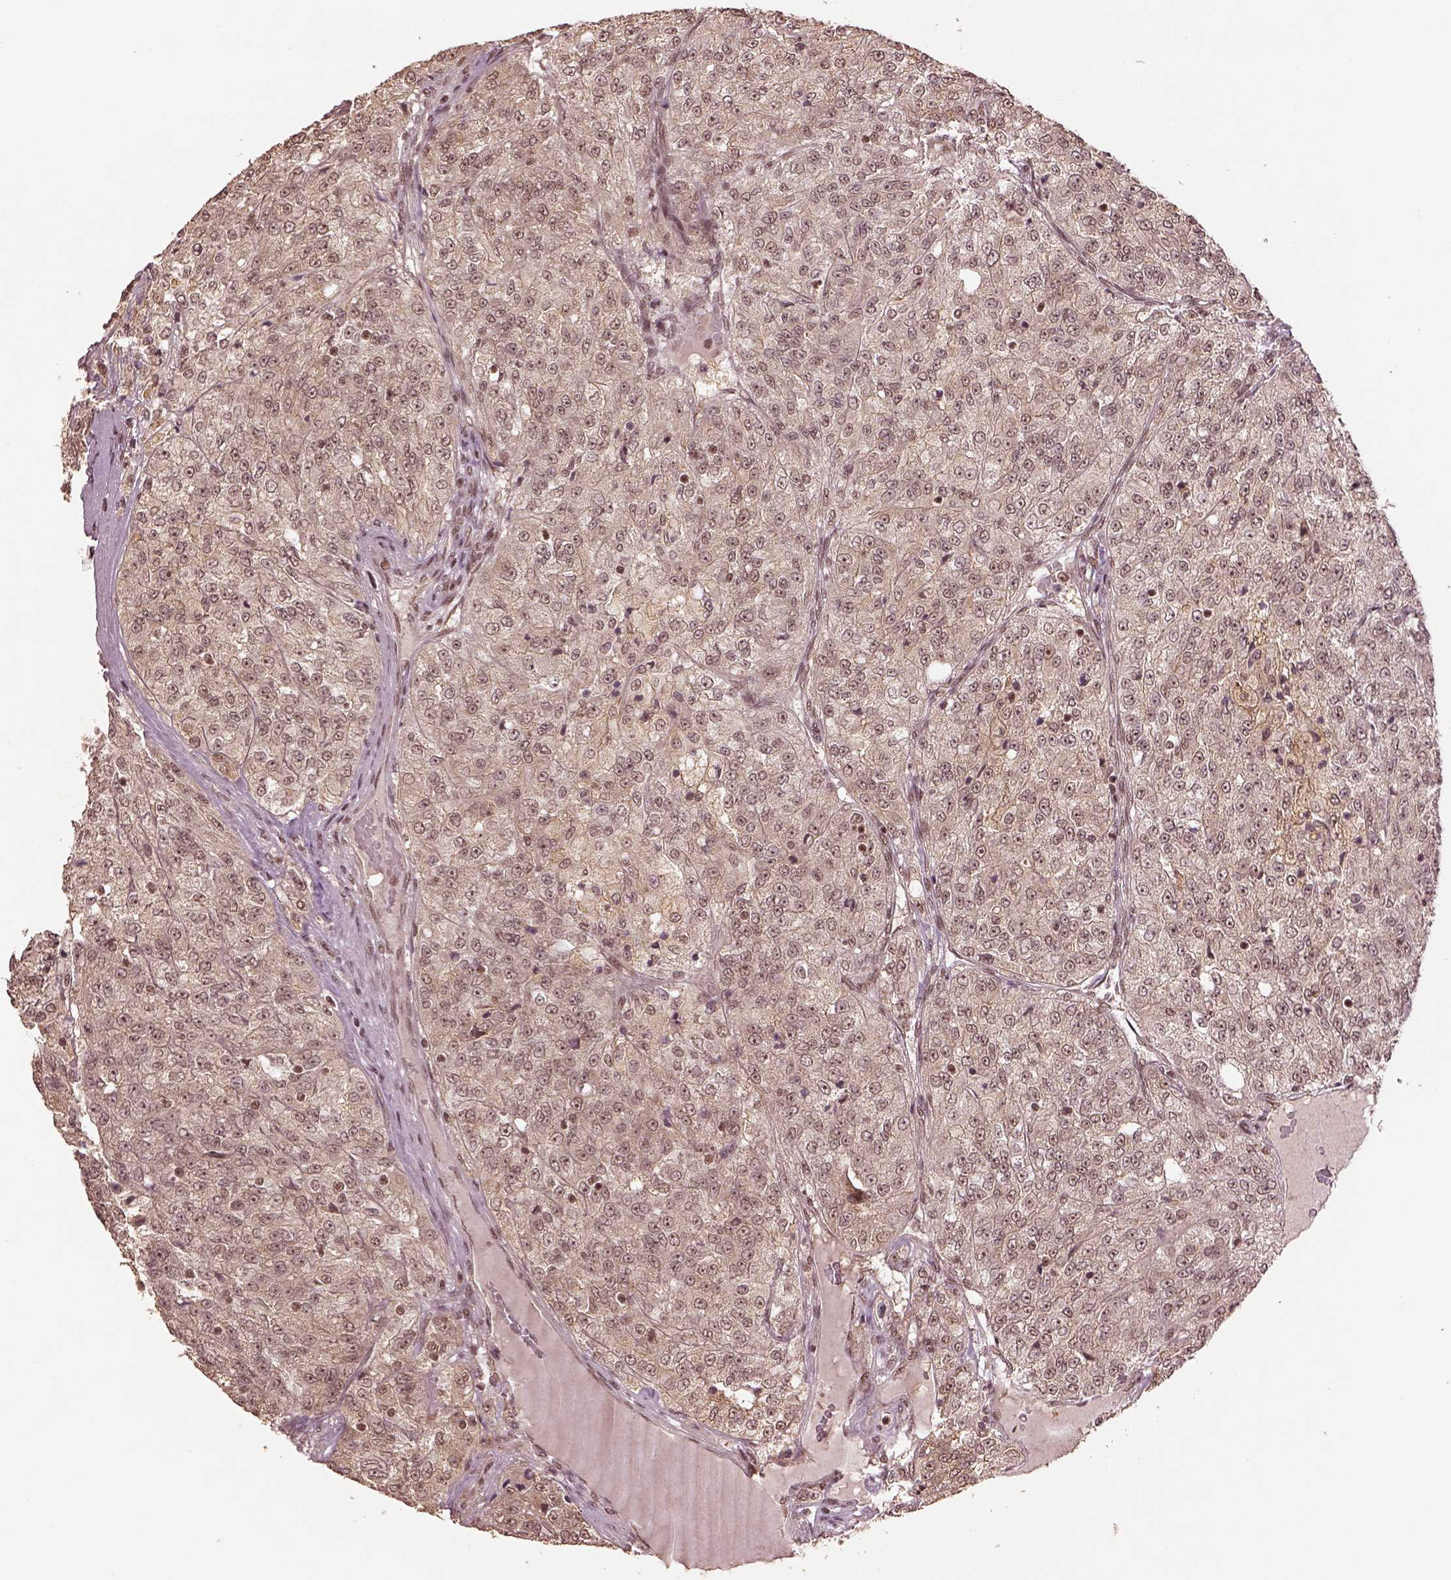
{"staining": {"intensity": "moderate", "quantity": ">75%", "location": "nuclear"}, "tissue": "renal cancer", "cell_type": "Tumor cells", "image_type": "cancer", "snomed": [{"axis": "morphology", "description": "Adenocarcinoma, NOS"}, {"axis": "topography", "description": "Kidney"}], "caption": "Tumor cells show medium levels of moderate nuclear staining in approximately >75% of cells in human renal adenocarcinoma. The protein is stained brown, and the nuclei are stained in blue (DAB IHC with brightfield microscopy, high magnification).", "gene": "BRD9", "patient": {"sex": "female", "age": 63}}